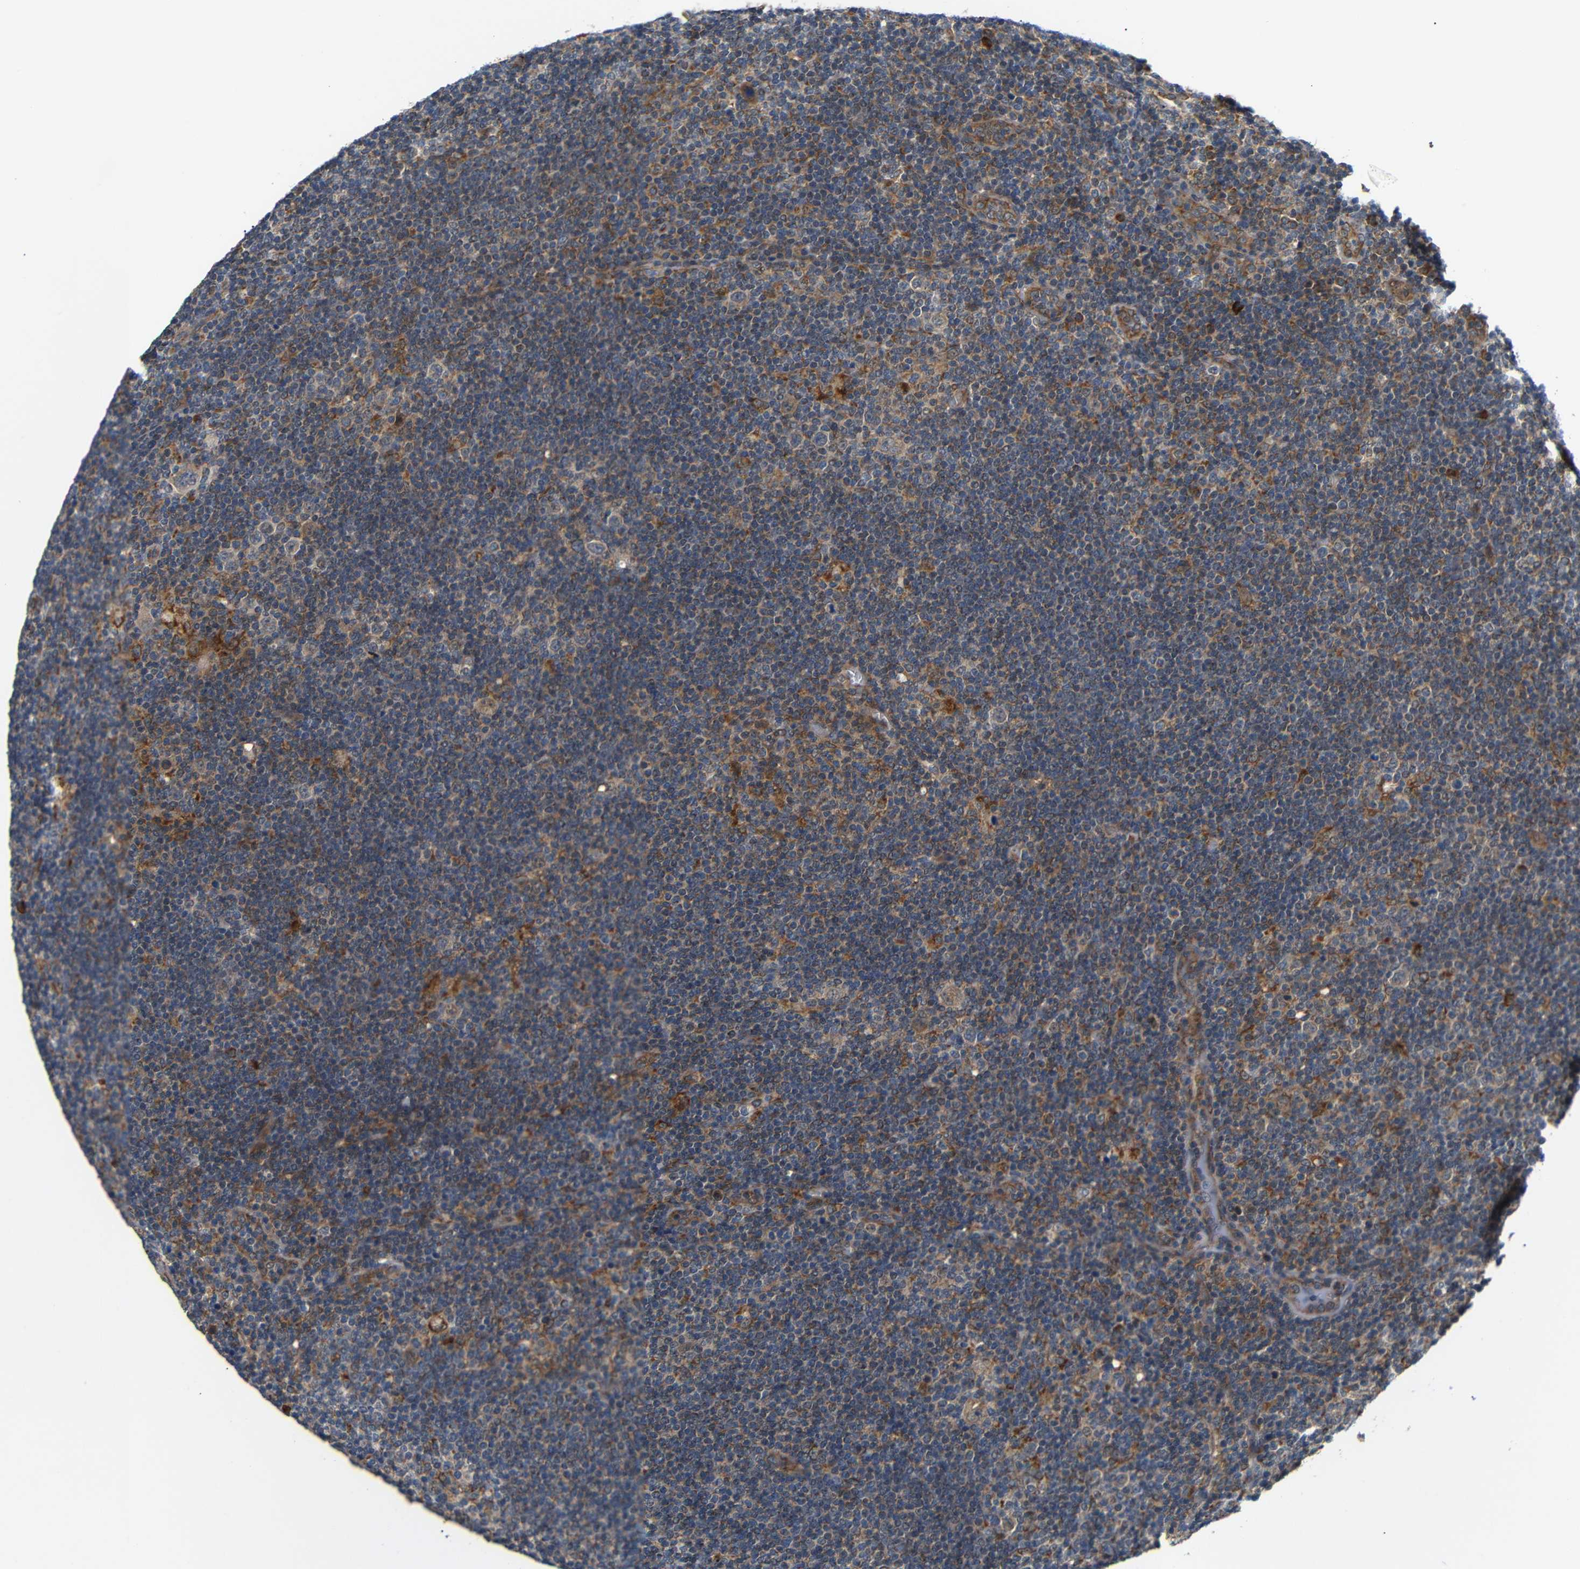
{"staining": {"intensity": "negative", "quantity": "none", "location": "none"}, "tissue": "lymphoma", "cell_type": "Tumor cells", "image_type": "cancer", "snomed": [{"axis": "morphology", "description": "Hodgkin's disease, NOS"}, {"axis": "topography", "description": "Lymph node"}], "caption": "The histopathology image reveals no significant positivity in tumor cells of Hodgkin's disease. (Stains: DAB IHC with hematoxylin counter stain, Microscopy: brightfield microscopy at high magnification).", "gene": "KANK4", "patient": {"sex": "female", "age": 57}}